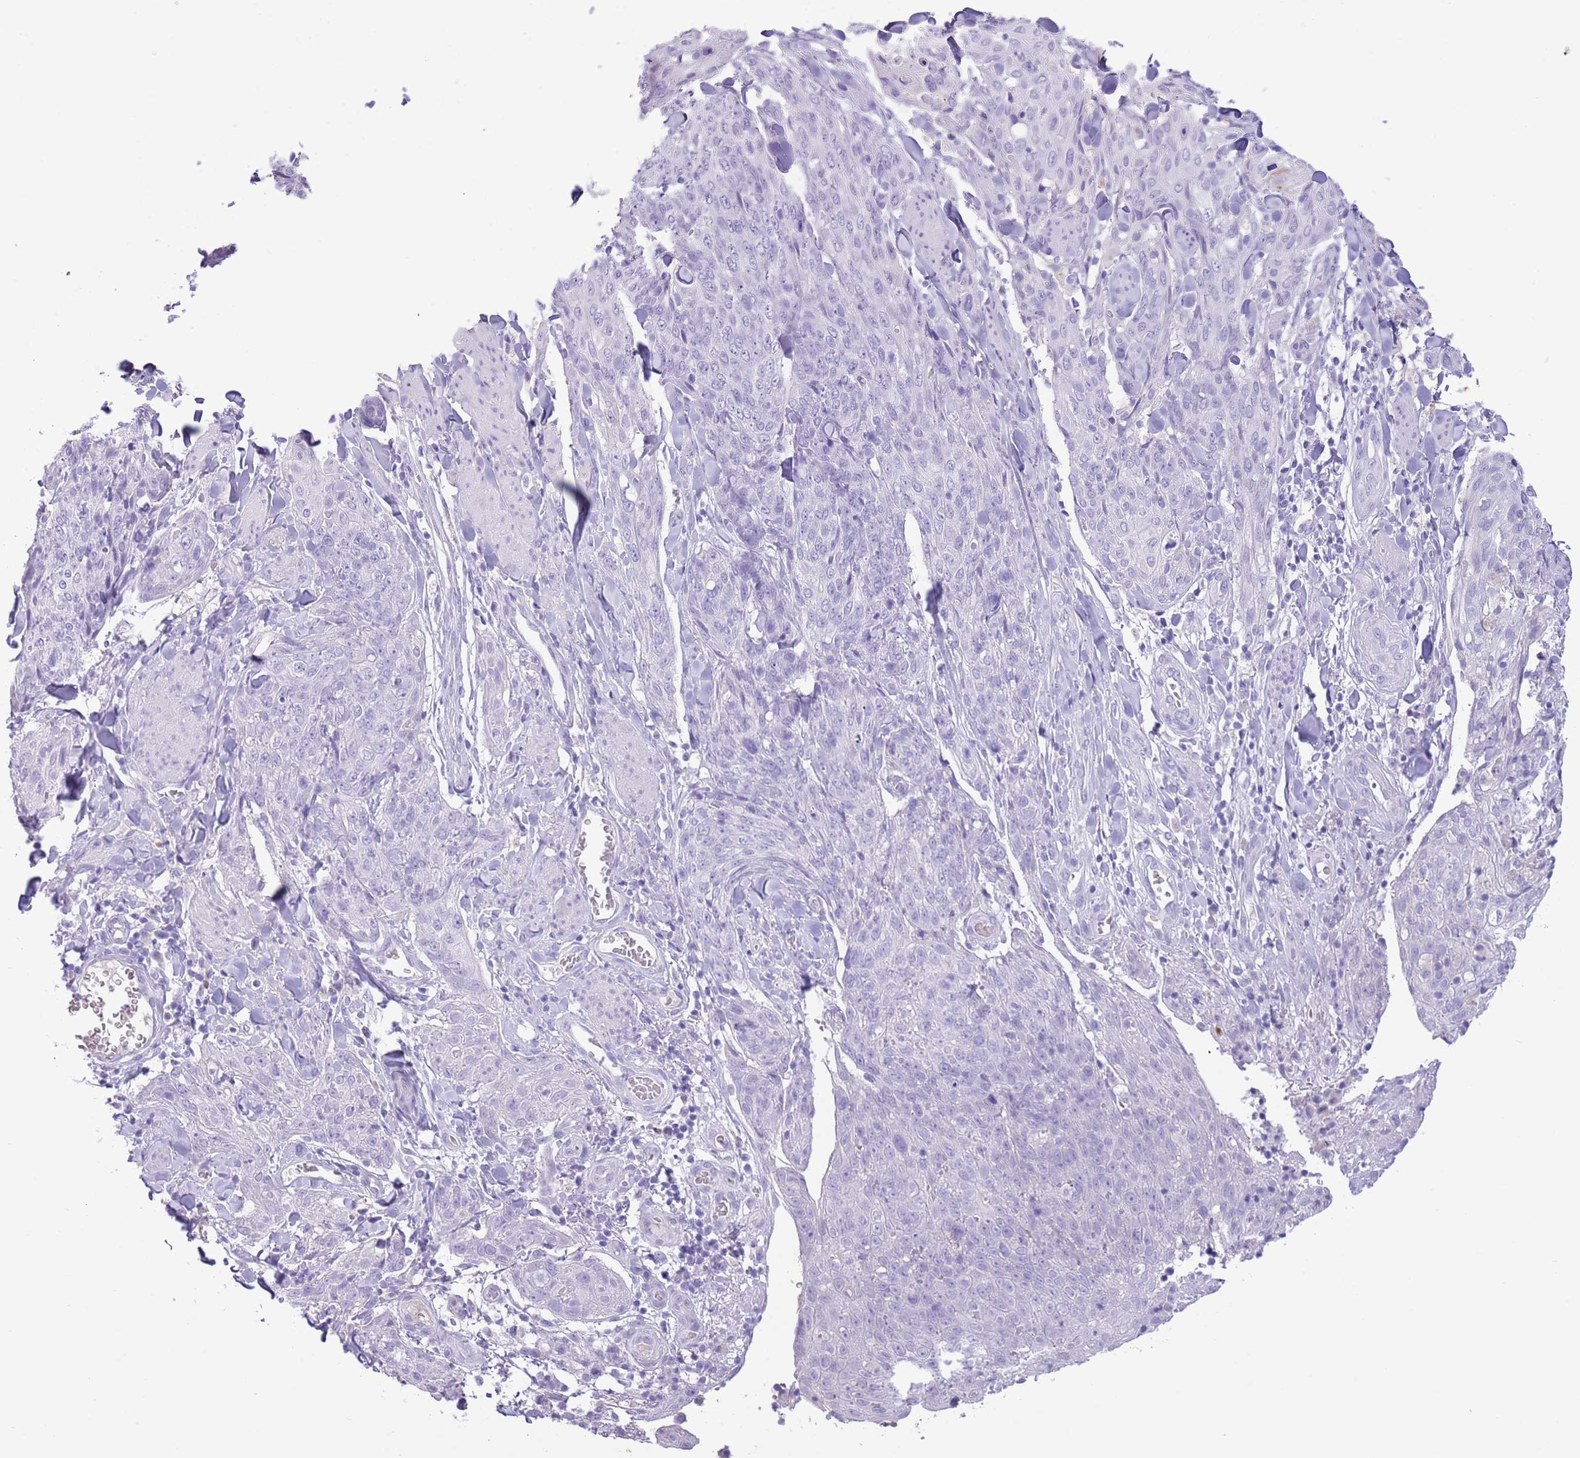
{"staining": {"intensity": "negative", "quantity": "none", "location": "none"}, "tissue": "skin cancer", "cell_type": "Tumor cells", "image_type": "cancer", "snomed": [{"axis": "morphology", "description": "Squamous cell carcinoma, NOS"}, {"axis": "topography", "description": "Skin"}, {"axis": "topography", "description": "Vulva"}], "caption": "IHC of squamous cell carcinoma (skin) displays no expression in tumor cells.", "gene": "TOX2", "patient": {"sex": "female", "age": 85}}